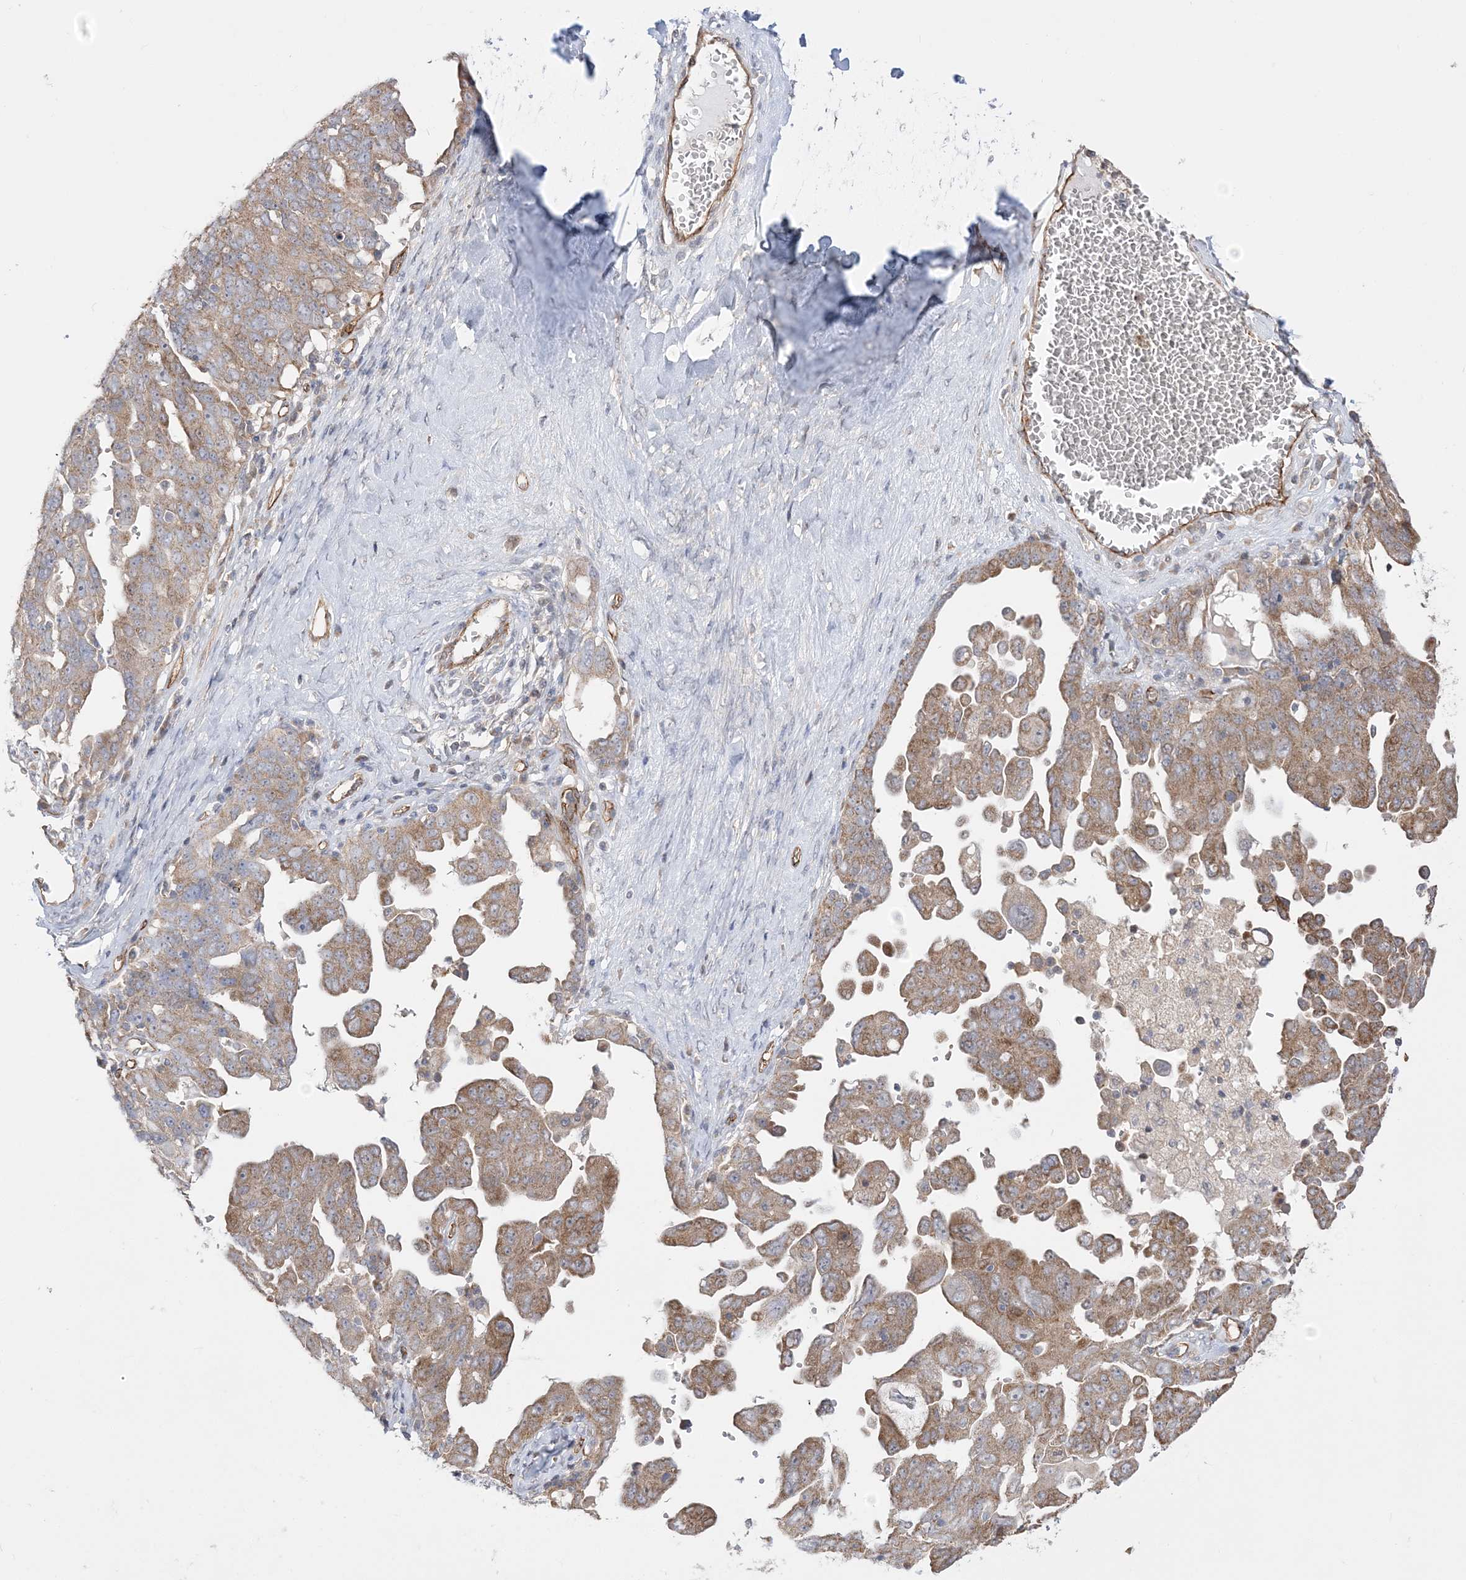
{"staining": {"intensity": "moderate", "quantity": ">75%", "location": "cytoplasmic/membranous"}, "tissue": "ovarian cancer", "cell_type": "Tumor cells", "image_type": "cancer", "snomed": [{"axis": "morphology", "description": "Carcinoma, endometroid"}, {"axis": "topography", "description": "Ovary"}], "caption": "Ovarian cancer tissue displays moderate cytoplasmic/membranous staining in approximately >75% of tumor cells", "gene": "FARSB", "patient": {"sex": "female", "age": 62}}